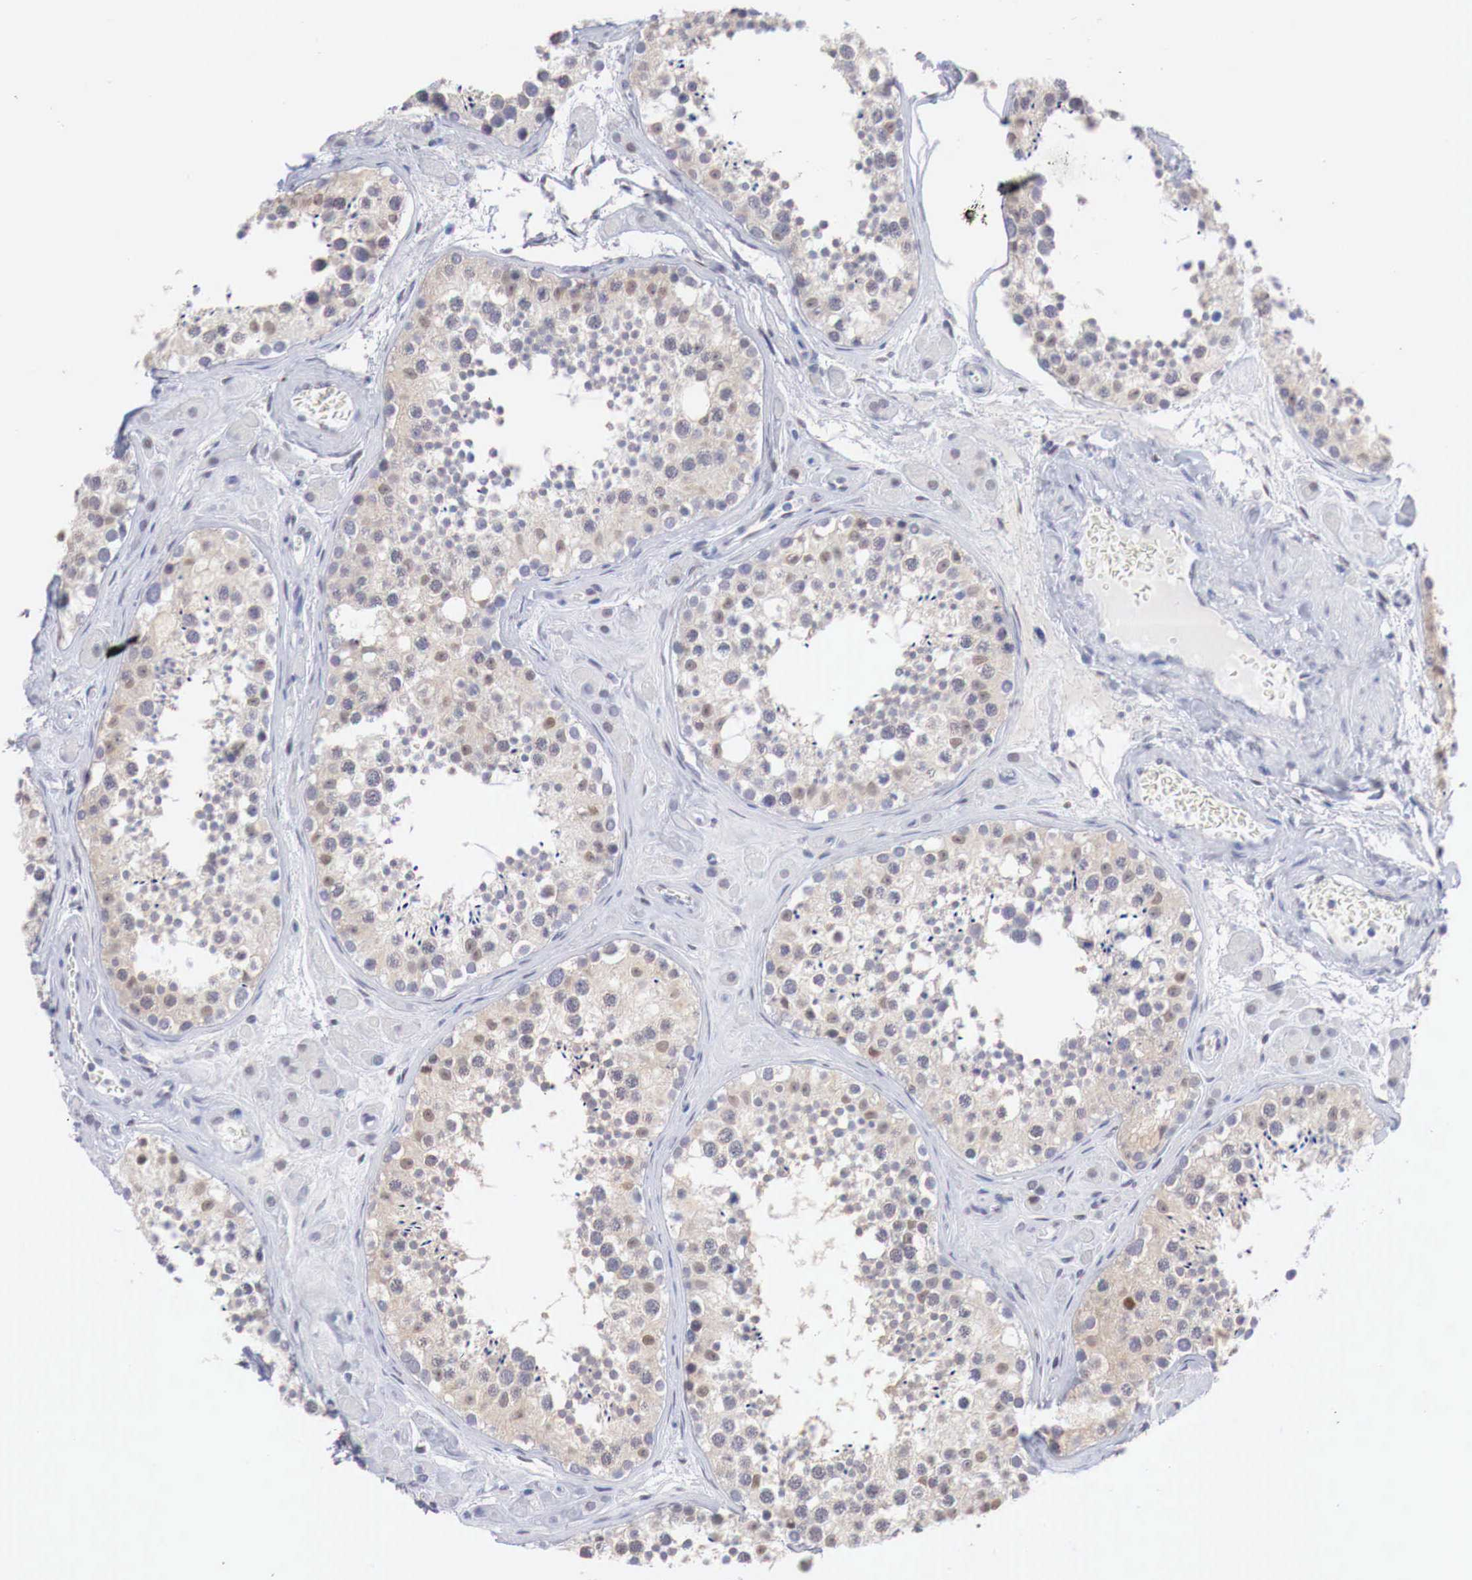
{"staining": {"intensity": "weak", "quantity": "<25%", "location": "cytoplasmic/membranous,nuclear"}, "tissue": "testis", "cell_type": "Cells in seminiferous ducts", "image_type": "normal", "snomed": [{"axis": "morphology", "description": "Normal tissue, NOS"}, {"axis": "topography", "description": "Testis"}], "caption": "This photomicrograph is of unremarkable testis stained with immunohistochemistry to label a protein in brown with the nuclei are counter-stained blue. There is no staining in cells in seminiferous ducts.", "gene": "FOXP2", "patient": {"sex": "male", "age": 38}}